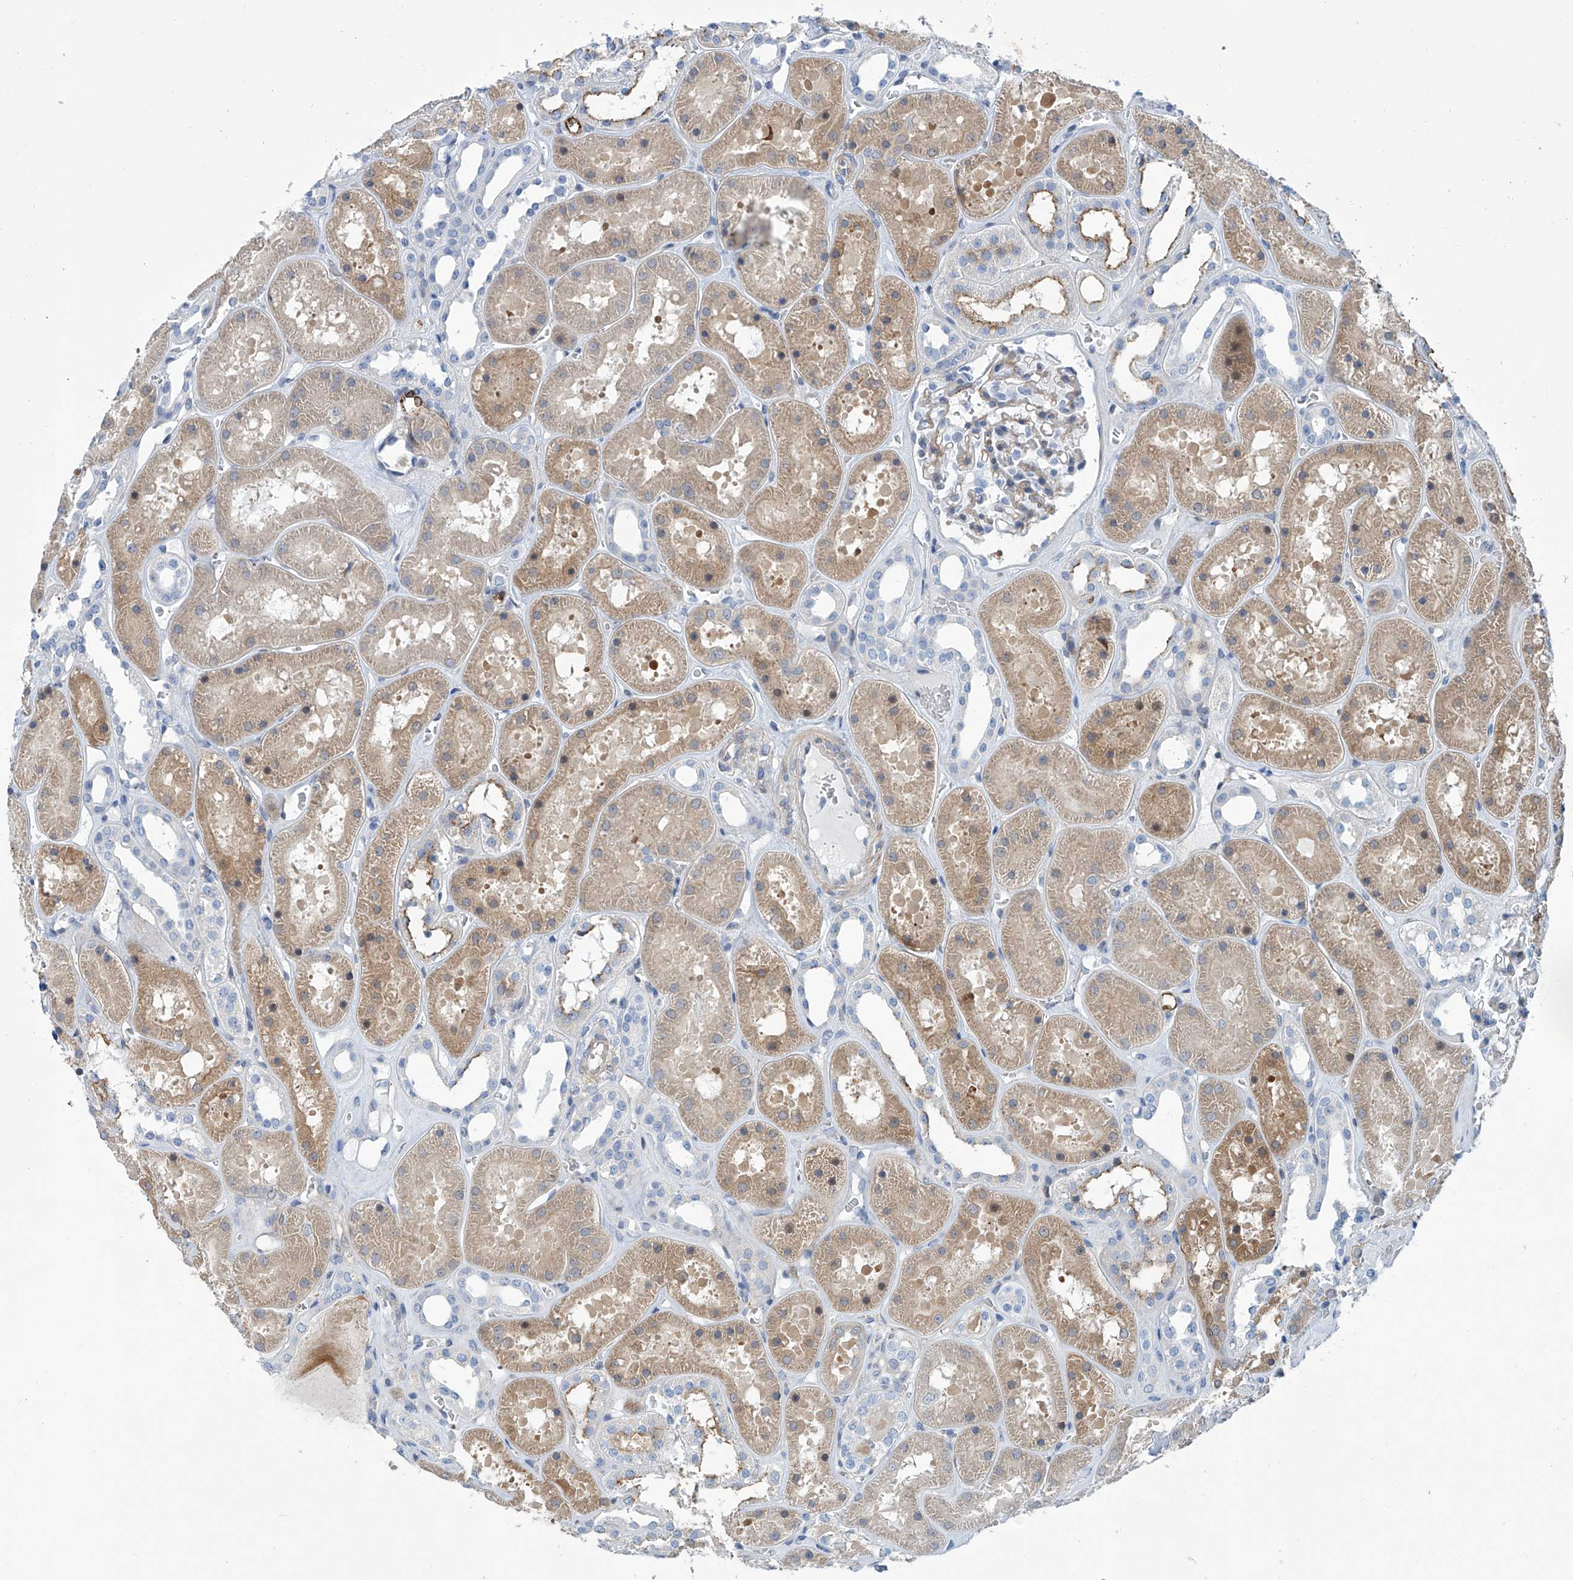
{"staining": {"intensity": "weak", "quantity": "<25%", "location": "cytoplasmic/membranous"}, "tissue": "kidney", "cell_type": "Cells in glomeruli", "image_type": "normal", "snomed": [{"axis": "morphology", "description": "Normal tissue, NOS"}, {"axis": "topography", "description": "Kidney"}], "caption": "Protein analysis of unremarkable kidney exhibits no significant staining in cells in glomeruli. The staining was performed using DAB (3,3'-diaminobenzidine) to visualize the protein expression in brown, while the nuclei were stained in blue with hematoxylin (Magnification: 20x).", "gene": "TNN", "patient": {"sex": "female", "age": 41}}